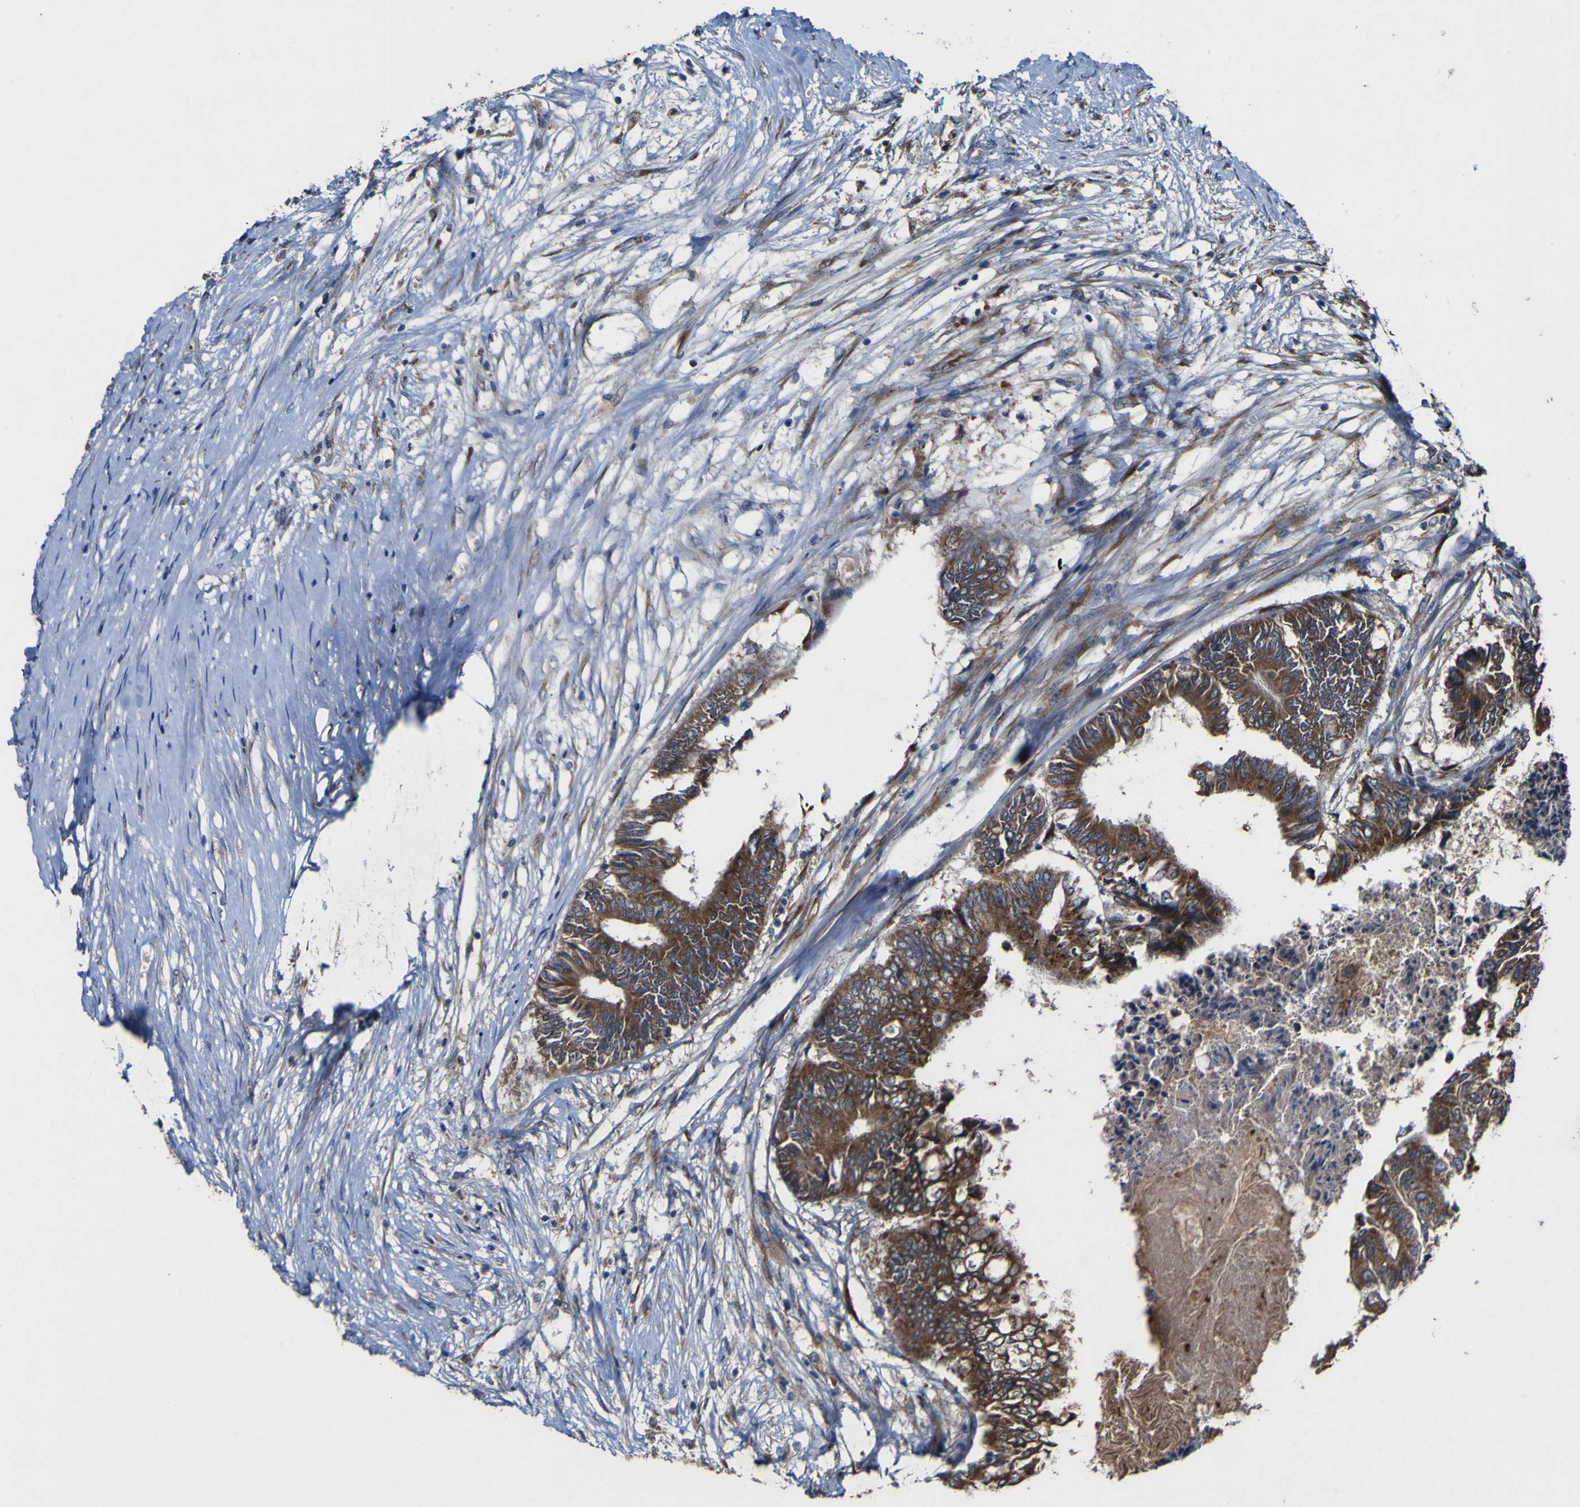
{"staining": {"intensity": "moderate", "quantity": ">75%", "location": "cytoplasmic/membranous"}, "tissue": "colorectal cancer", "cell_type": "Tumor cells", "image_type": "cancer", "snomed": [{"axis": "morphology", "description": "Adenocarcinoma, NOS"}, {"axis": "topography", "description": "Rectum"}], "caption": "The immunohistochemical stain labels moderate cytoplasmic/membranous expression in tumor cells of colorectal cancer tissue.", "gene": "IRAK2", "patient": {"sex": "male", "age": 63}}